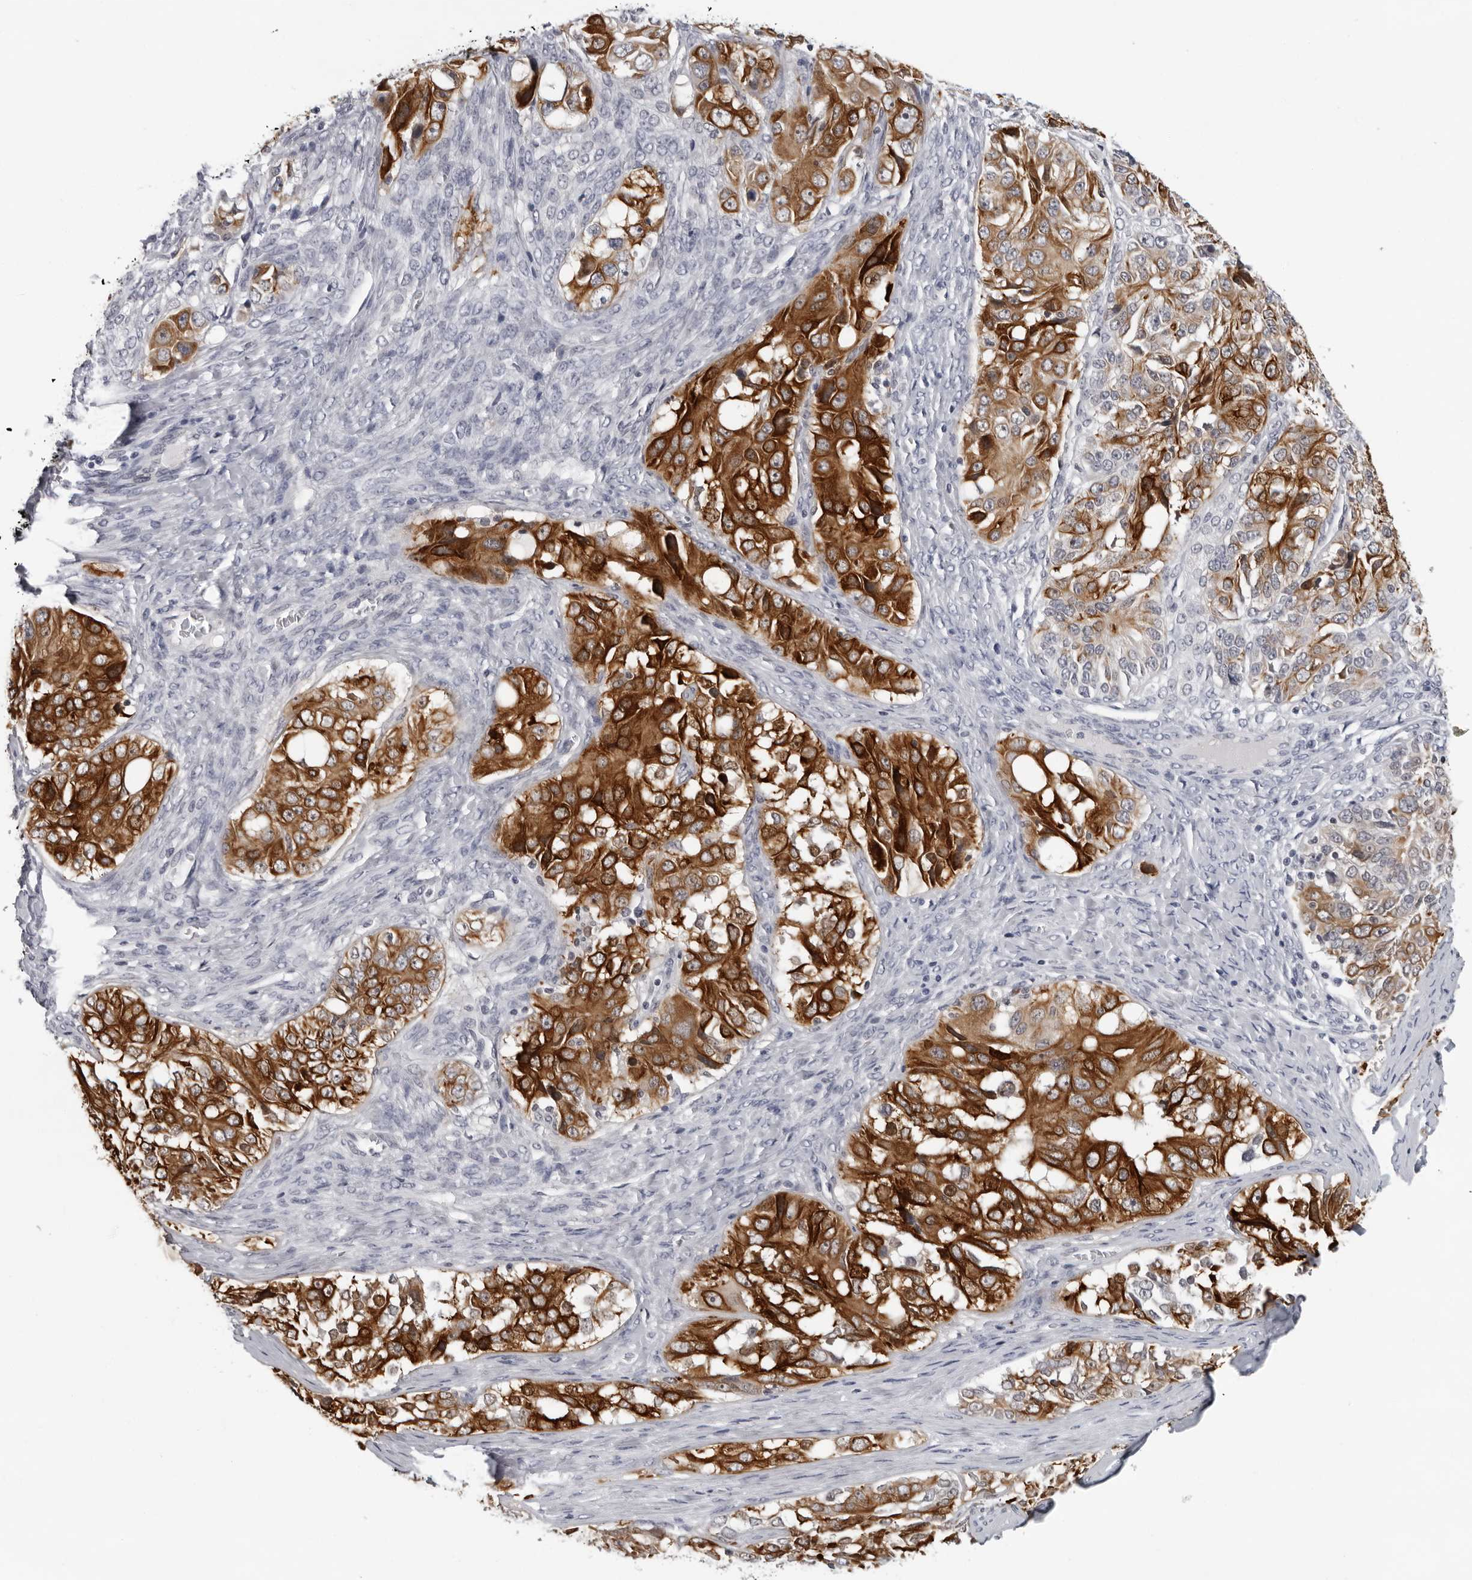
{"staining": {"intensity": "strong", "quantity": ">75%", "location": "cytoplasmic/membranous"}, "tissue": "ovarian cancer", "cell_type": "Tumor cells", "image_type": "cancer", "snomed": [{"axis": "morphology", "description": "Carcinoma, endometroid"}, {"axis": "topography", "description": "Ovary"}], "caption": "Tumor cells exhibit high levels of strong cytoplasmic/membranous expression in approximately >75% of cells in endometroid carcinoma (ovarian).", "gene": "CCDC28B", "patient": {"sex": "female", "age": 51}}